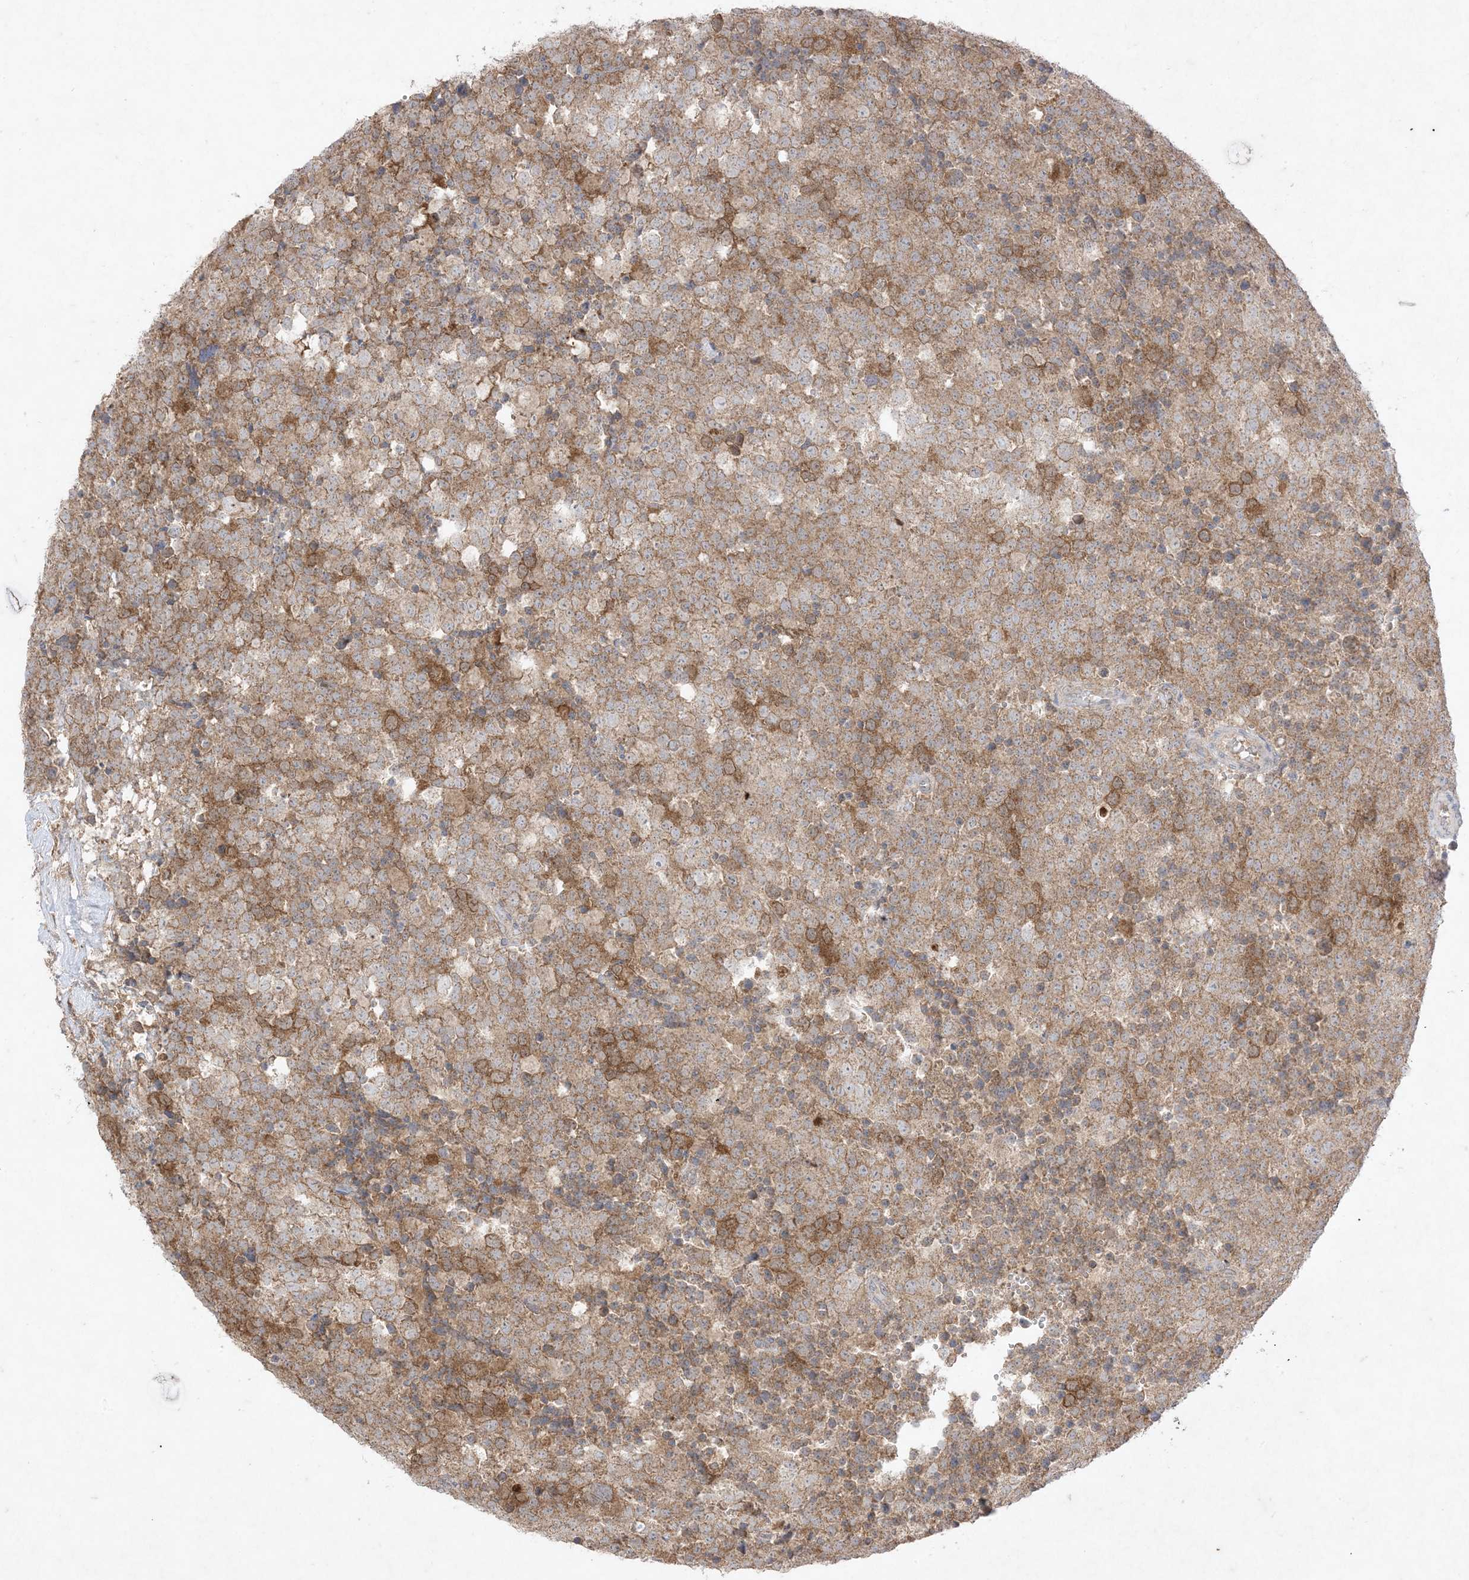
{"staining": {"intensity": "moderate", "quantity": ">75%", "location": "cytoplasmic/membranous"}, "tissue": "testis cancer", "cell_type": "Tumor cells", "image_type": "cancer", "snomed": [{"axis": "morphology", "description": "Seminoma, NOS"}, {"axis": "topography", "description": "Testis"}], "caption": "Immunohistochemistry (IHC) image of neoplastic tissue: human testis seminoma stained using immunohistochemistry demonstrates medium levels of moderate protein expression localized specifically in the cytoplasmic/membranous of tumor cells, appearing as a cytoplasmic/membranous brown color.", "gene": "UBE2C", "patient": {"sex": "male", "age": 71}}